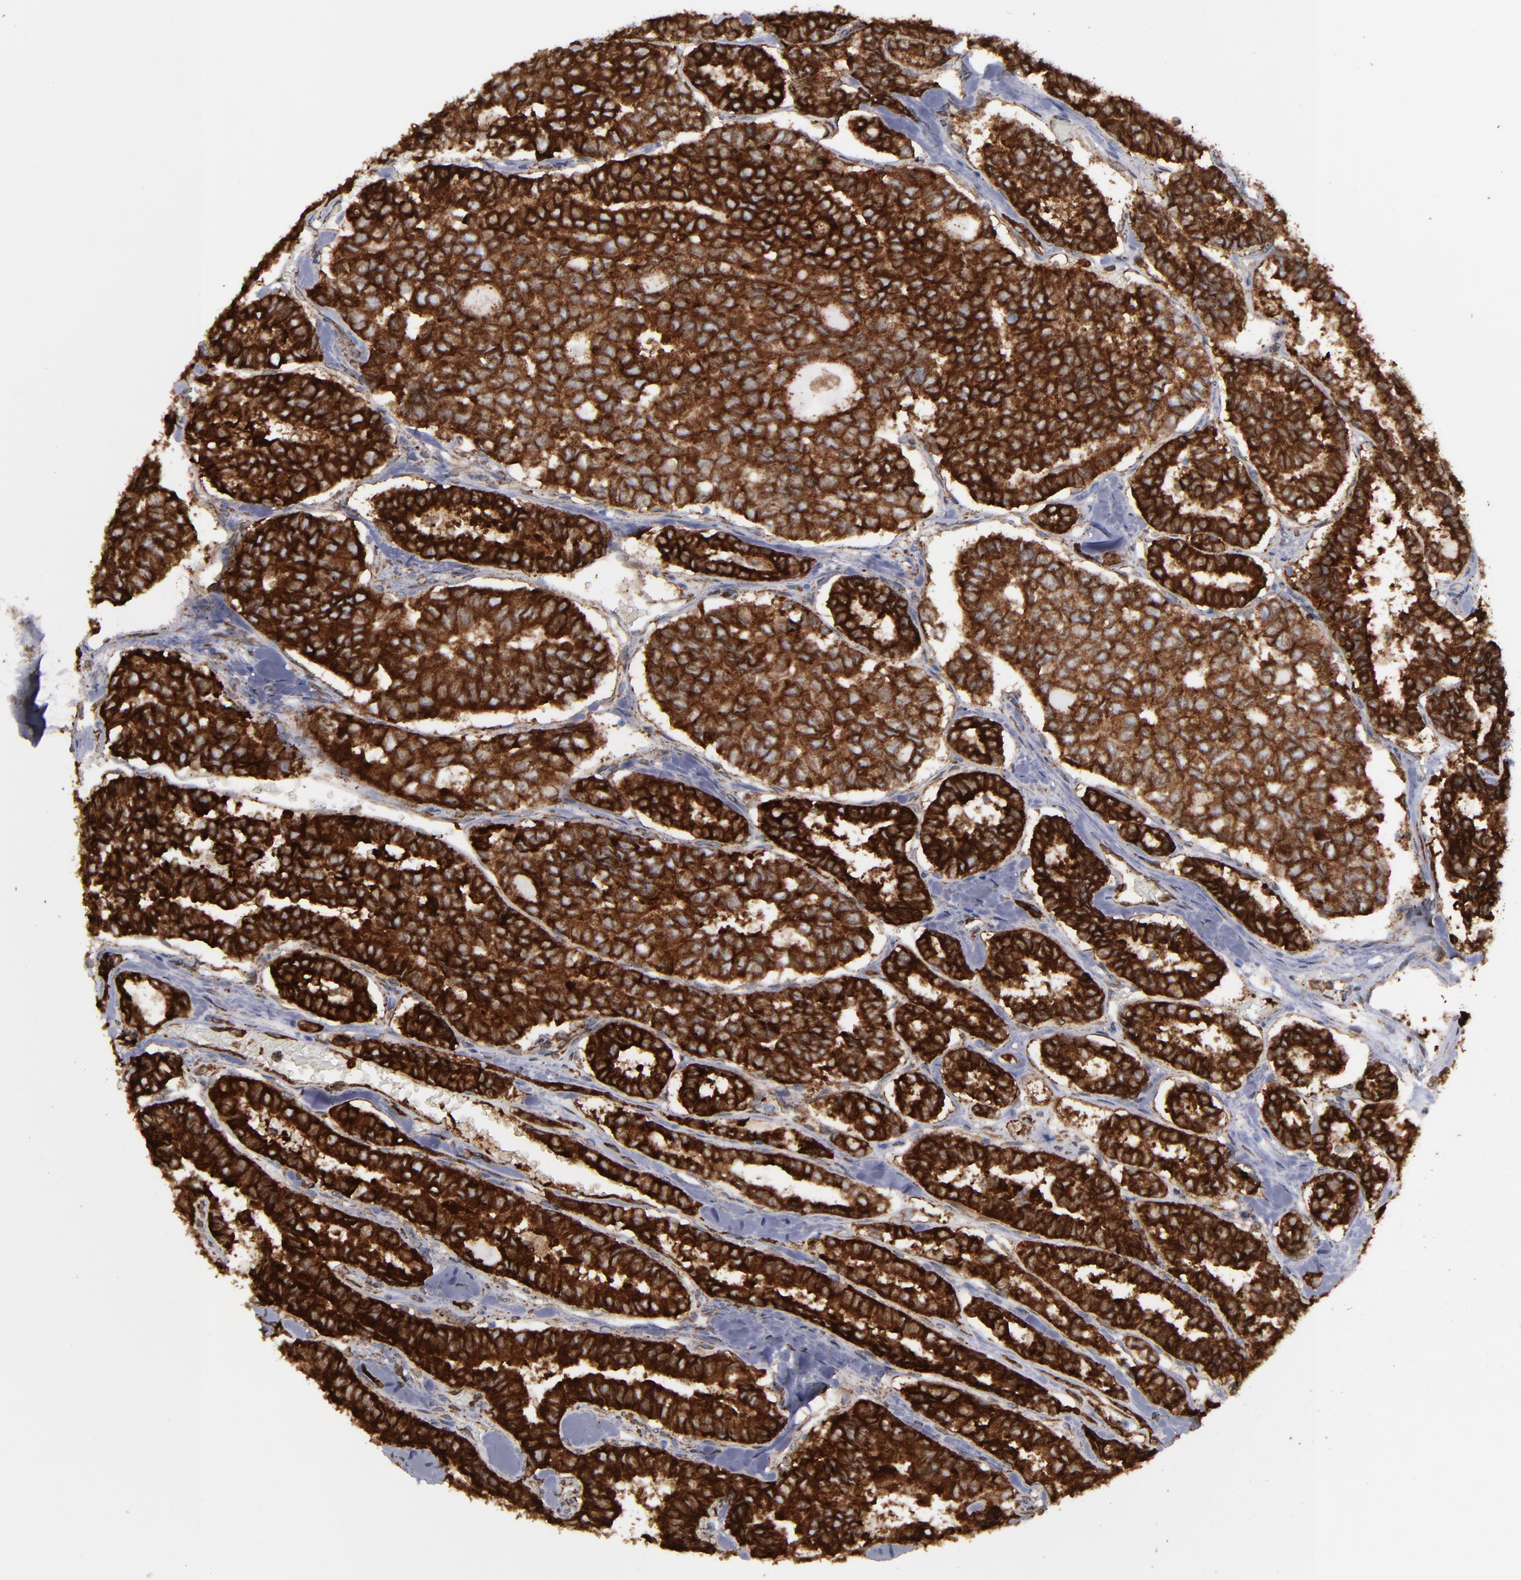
{"staining": {"intensity": "strong", "quantity": ">75%", "location": "cytoplasmic/membranous"}, "tissue": "thyroid cancer", "cell_type": "Tumor cells", "image_type": "cancer", "snomed": [{"axis": "morphology", "description": "Papillary adenocarcinoma, NOS"}, {"axis": "topography", "description": "Thyroid gland"}], "caption": "A high amount of strong cytoplasmic/membranous staining is identified in approximately >75% of tumor cells in thyroid cancer tissue.", "gene": "ERLIN2", "patient": {"sex": "female", "age": 35}}